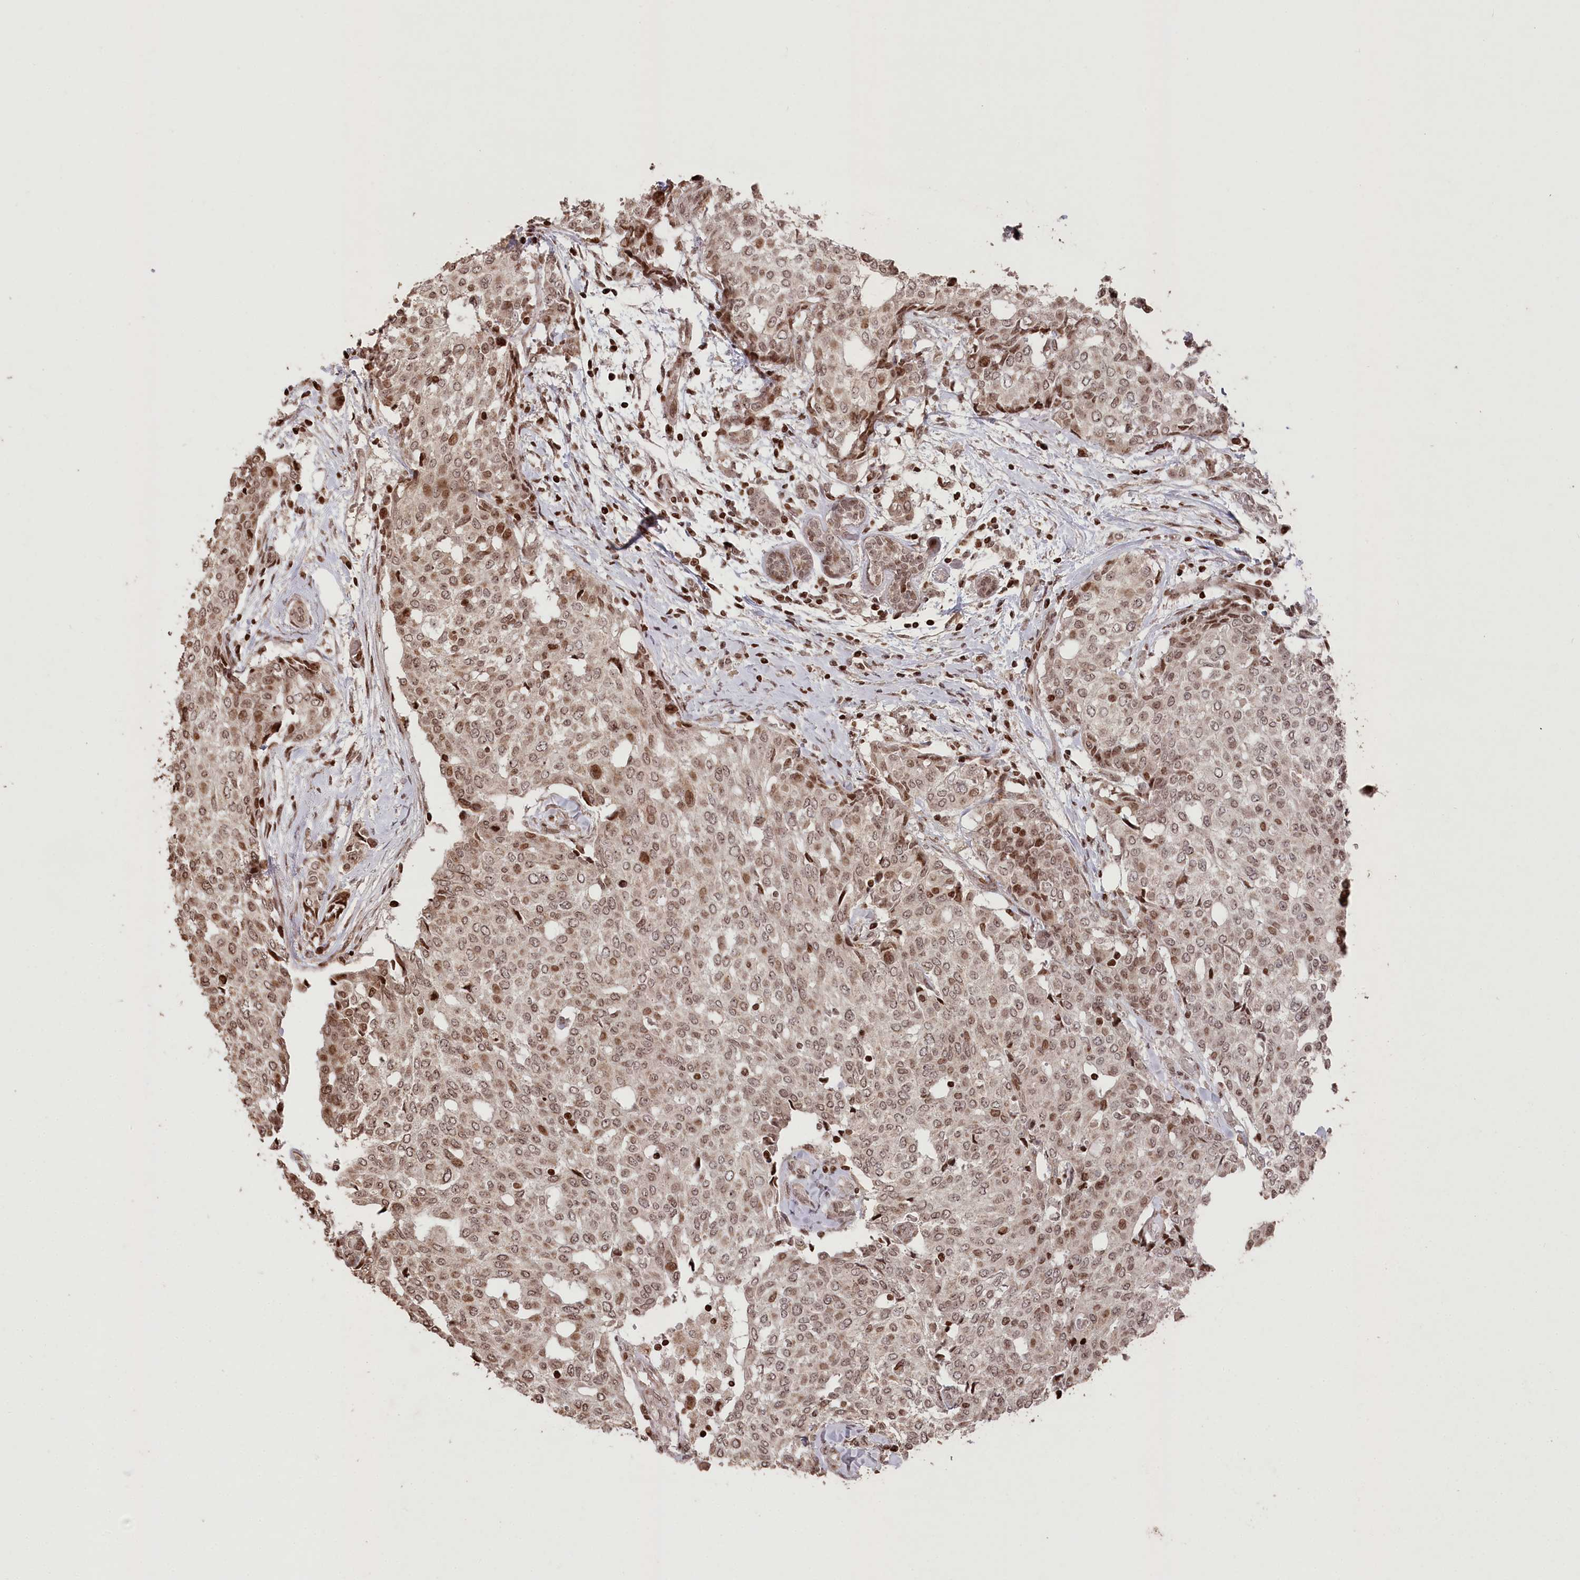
{"staining": {"intensity": "moderate", "quantity": ">75%", "location": "nuclear"}, "tissue": "breast cancer", "cell_type": "Tumor cells", "image_type": "cancer", "snomed": [{"axis": "morphology", "description": "Lobular carcinoma"}, {"axis": "topography", "description": "Breast"}], "caption": "IHC micrograph of human breast lobular carcinoma stained for a protein (brown), which exhibits medium levels of moderate nuclear expression in approximately >75% of tumor cells.", "gene": "CCSER2", "patient": {"sex": "female", "age": 51}}